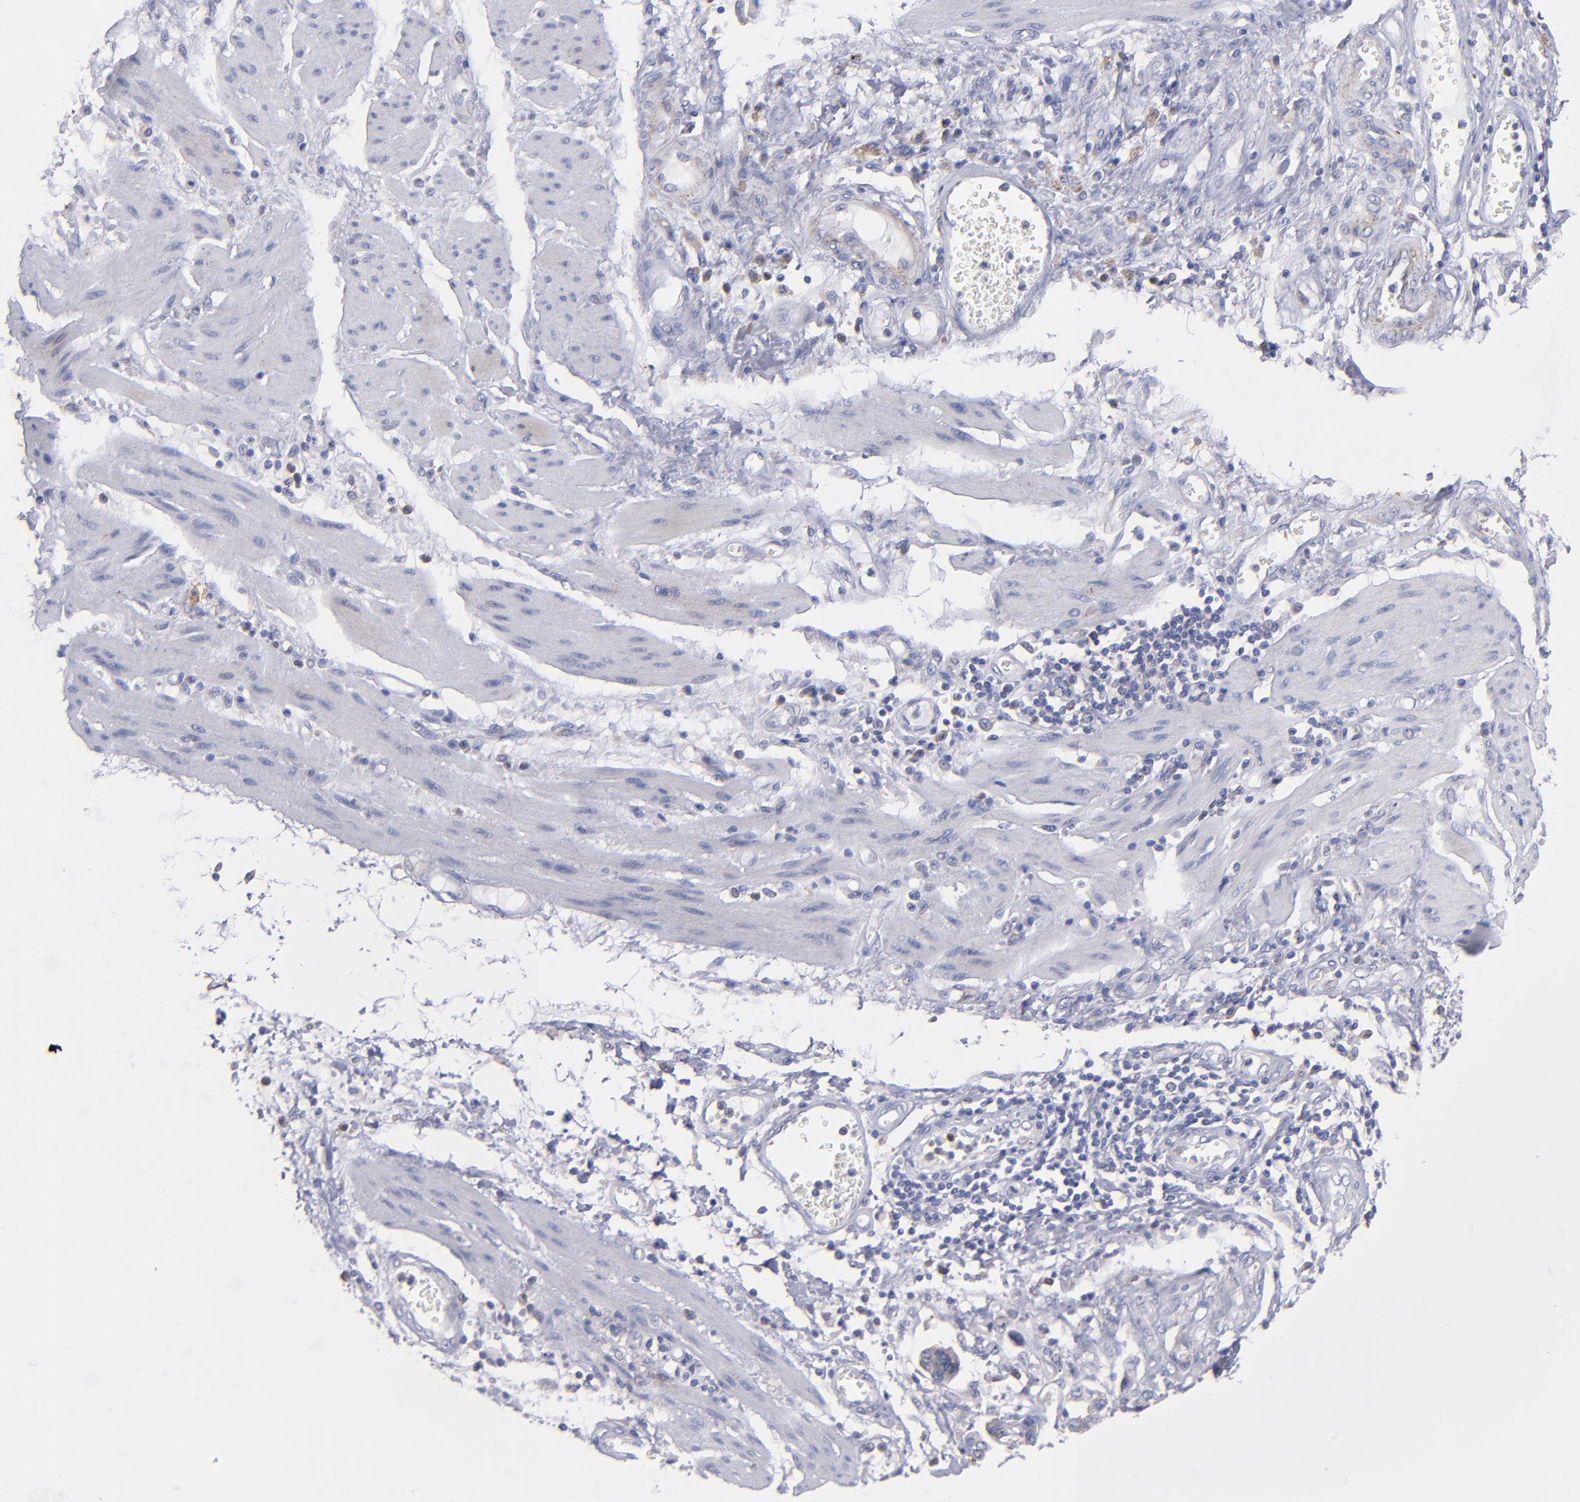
{"staining": {"intensity": "weak", "quantity": "<25%", "location": "cytoplasmic/membranous"}, "tissue": "stomach cancer", "cell_type": "Tumor cells", "image_type": "cancer", "snomed": [{"axis": "morphology", "description": "Adenocarcinoma, NOS"}, {"axis": "topography", "description": "Pancreas"}, {"axis": "topography", "description": "Stomach, upper"}], "caption": "An IHC micrograph of stomach cancer is shown. There is no staining in tumor cells of stomach cancer. (IHC, brightfield microscopy, high magnification).", "gene": "MFGE8", "patient": {"sex": "male", "age": 77}}